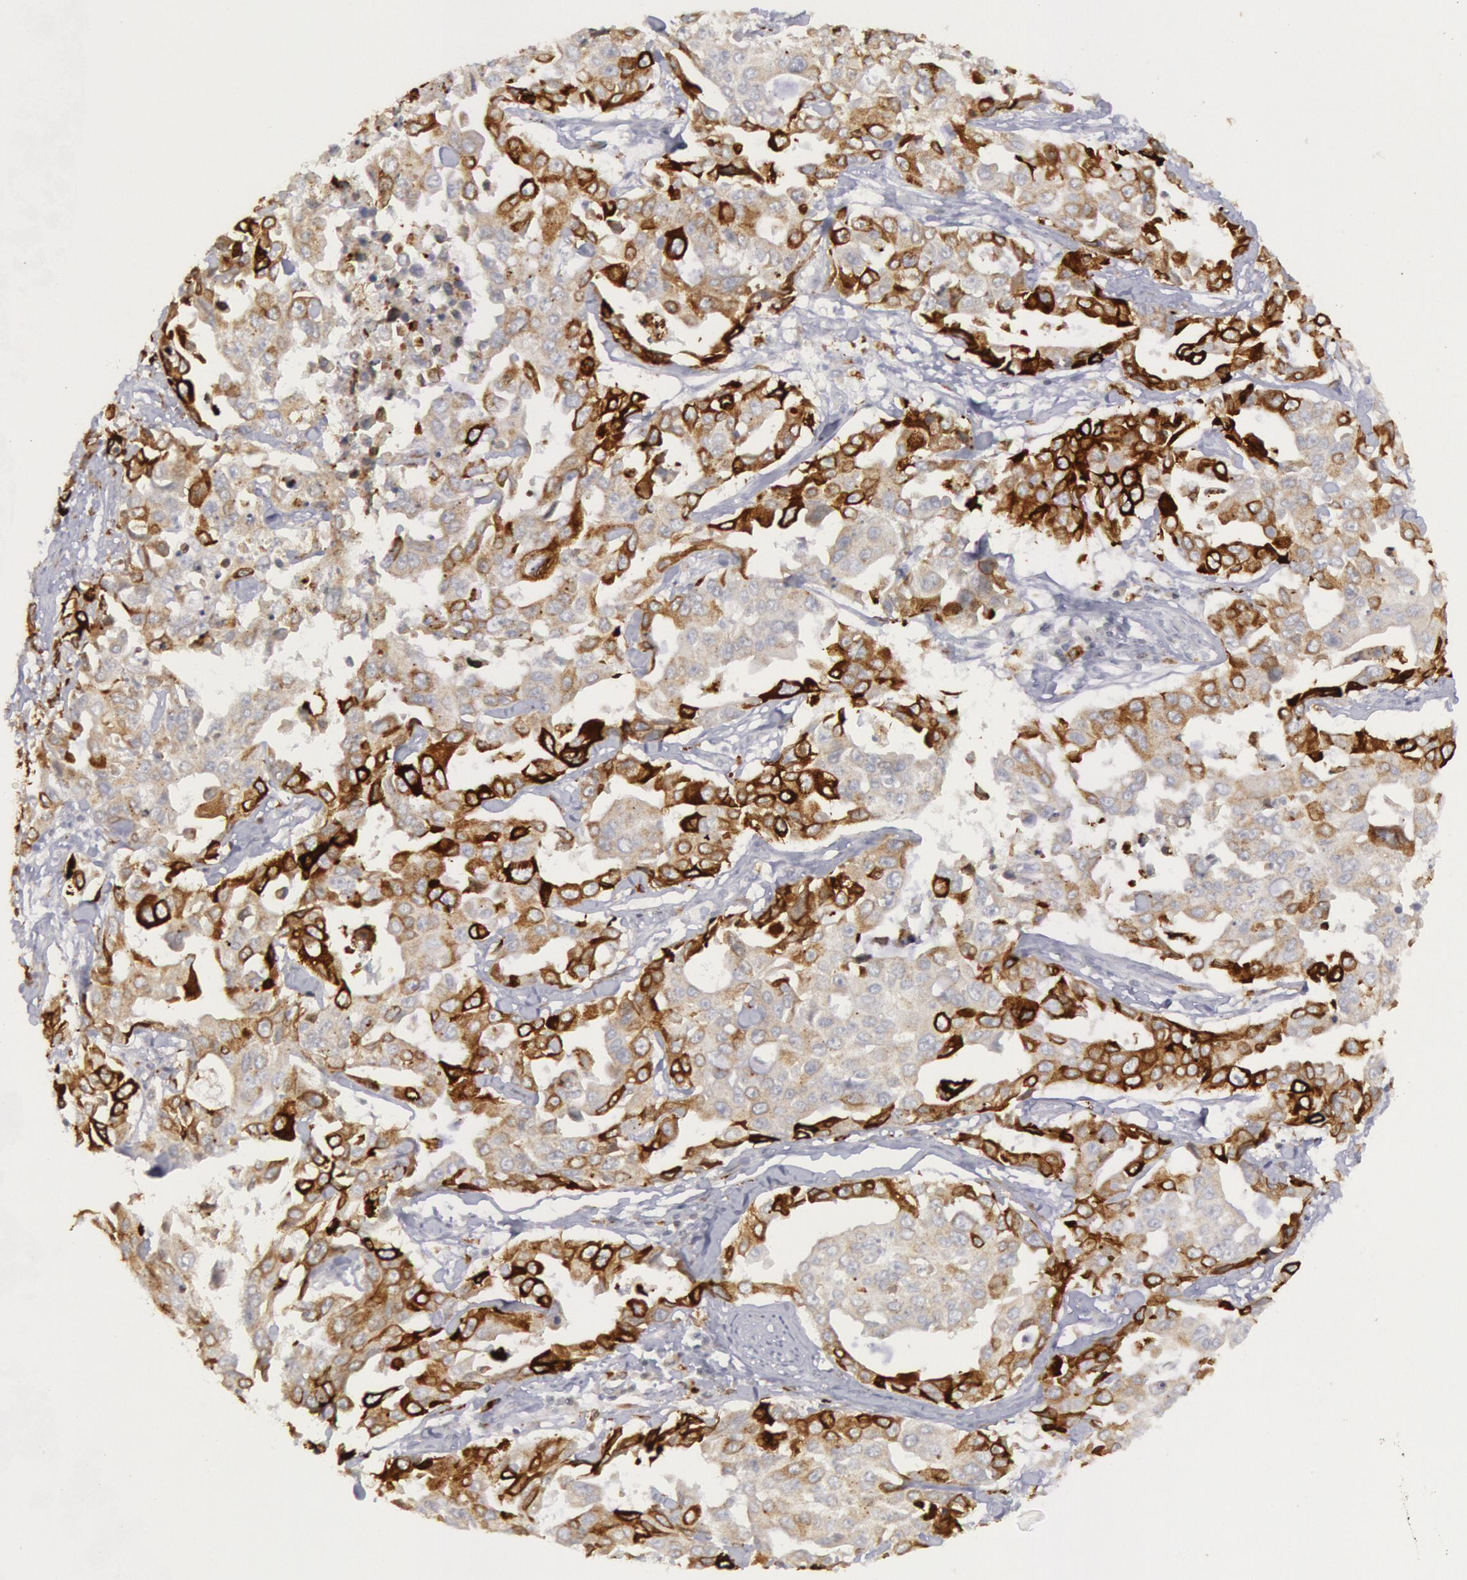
{"staining": {"intensity": "strong", "quantity": "<25%", "location": "cytoplasmic/membranous"}, "tissue": "lung cancer", "cell_type": "Tumor cells", "image_type": "cancer", "snomed": [{"axis": "morphology", "description": "Adenocarcinoma, NOS"}, {"axis": "topography", "description": "Lung"}], "caption": "Immunohistochemical staining of lung cancer (adenocarcinoma) reveals medium levels of strong cytoplasmic/membranous protein staining in approximately <25% of tumor cells.", "gene": "PTGS2", "patient": {"sex": "male", "age": 64}}